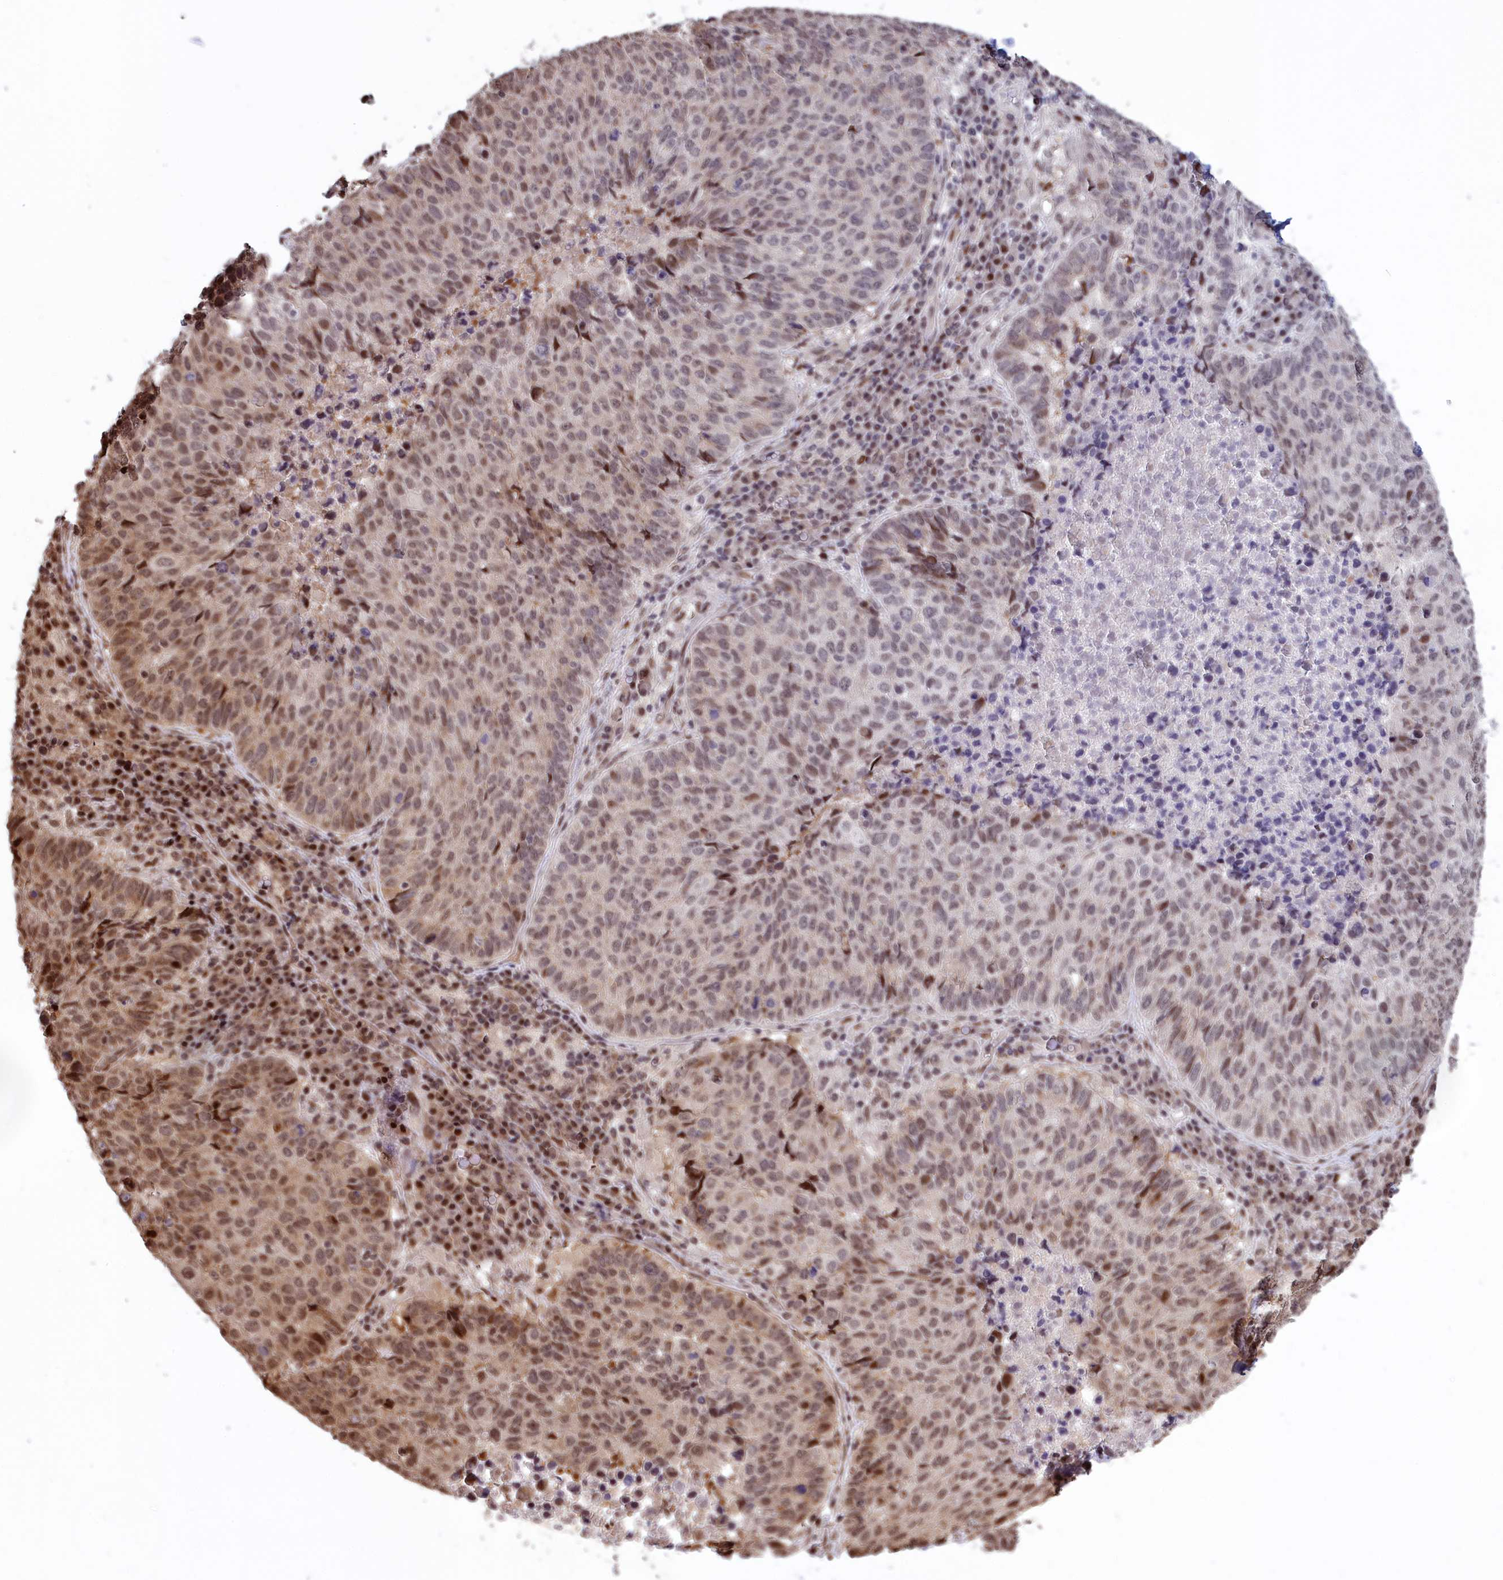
{"staining": {"intensity": "moderate", "quantity": "25%-75%", "location": "nuclear"}, "tissue": "lung cancer", "cell_type": "Tumor cells", "image_type": "cancer", "snomed": [{"axis": "morphology", "description": "Squamous cell carcinoma, NOS"}, {"axis": "topography", "description": "Lung"}], "caption": "There is medium levels of moderate nuclear expression in tumor cells of lung cancer (squamous cell carcinoma), as demonstrated by immunohistochemical staining (brown color).", "gene": "RELB", "patient": {"sex": "male", "age": 73}}